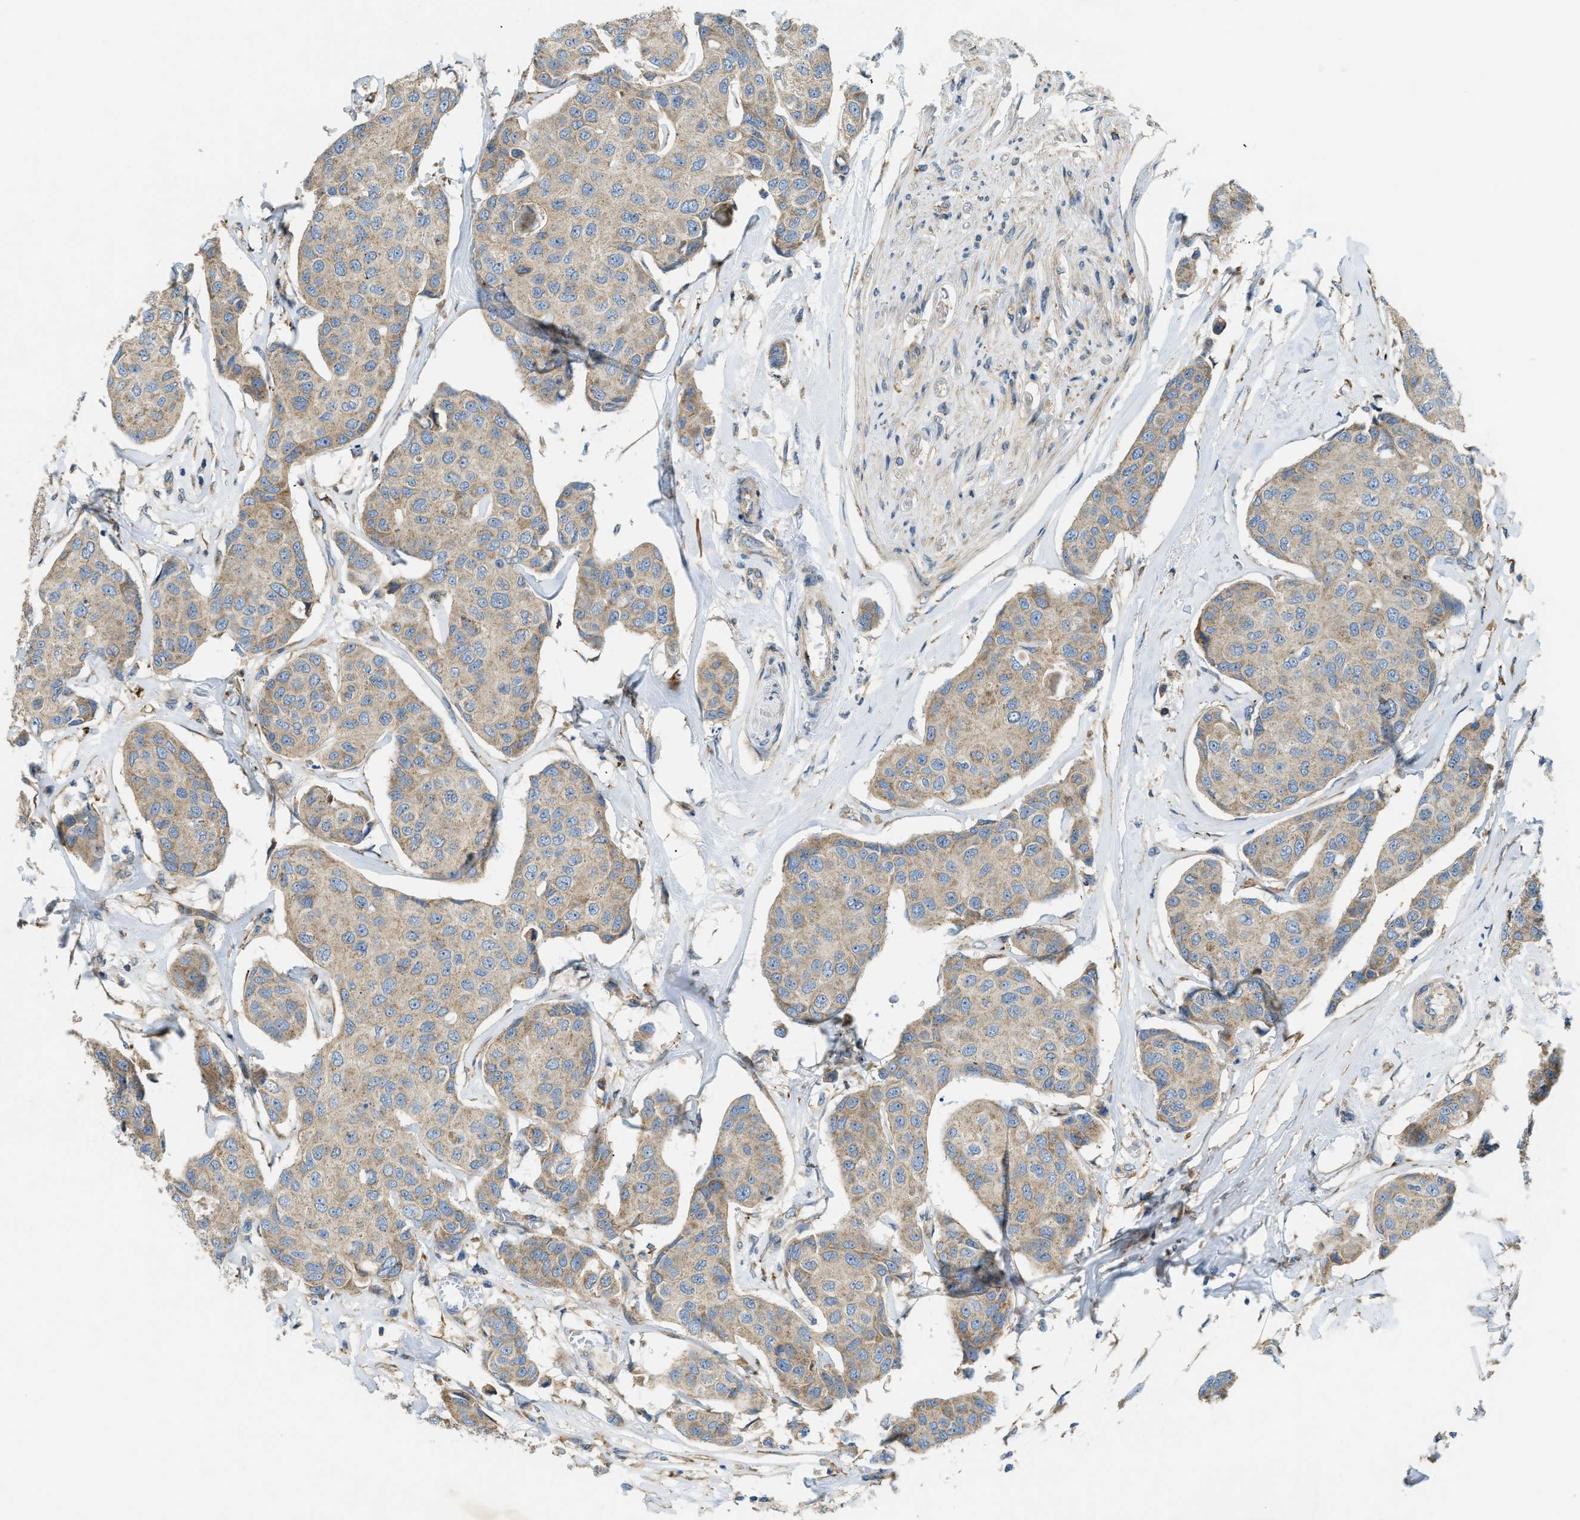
{"staining": {"intensity": "weak", "quantity": ">75%", "location": "cytoplasmic/membranous"}, "tissue": "breast cancer", "cell_type": "Tumor cells", "image_type": "cancer", "snomed": [{"axis": "morphology", "description": "Duct carcinoma"}, {"axis": "topography", "description": "Breast"}], "caption": "Human breast infiltrating ductal carcinoma stained with a brown dye demonstrates weak cytoplasmic/membranous positive positivity in approximately >75% of tumor cells.", "gene": "TMEM68", "patient": {"sex": "female", "age": 80}}